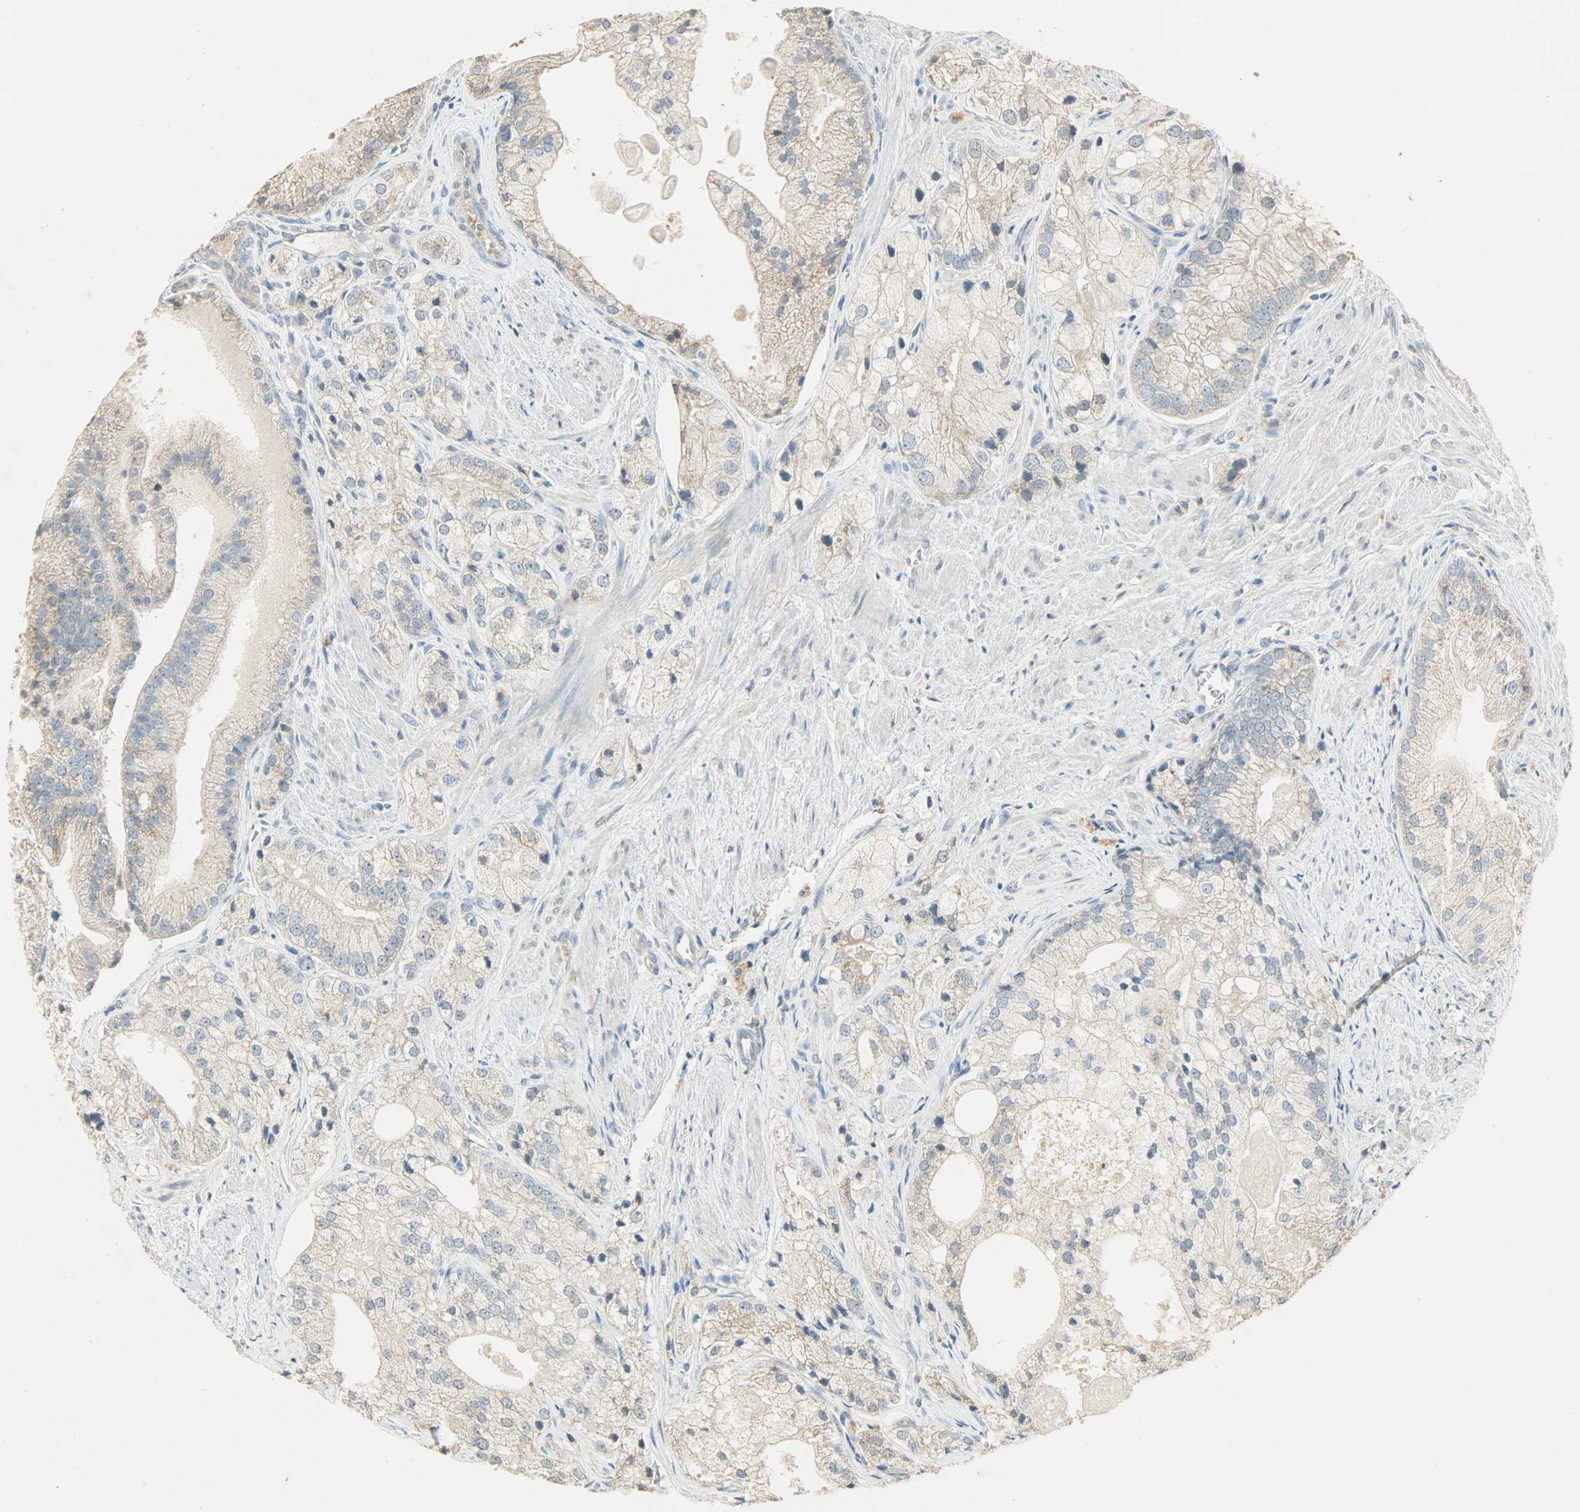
{"staining": {"intensity": "weak", "quantity": ">75%", "location": "cytoplasmic/membranous"}, "tissue": "prostate cancer", "cell_type": "Tumor cells", "image_type": "cancer", "snomed": [{"axis": "morphology", "description": "Adenocarcinoma, Low grade"}, {"axis": "topography", "description": "Prostate"}], "caption": "Immunohistochemical staining of low-grade adenocarcinoma (prostate) exhibits low levels of weak cytoplasmic/membranous protein staining in approximately >75% of tumor cells.", "gene": "HSPA5", "patient": {"sex": "male", "age": 69}}